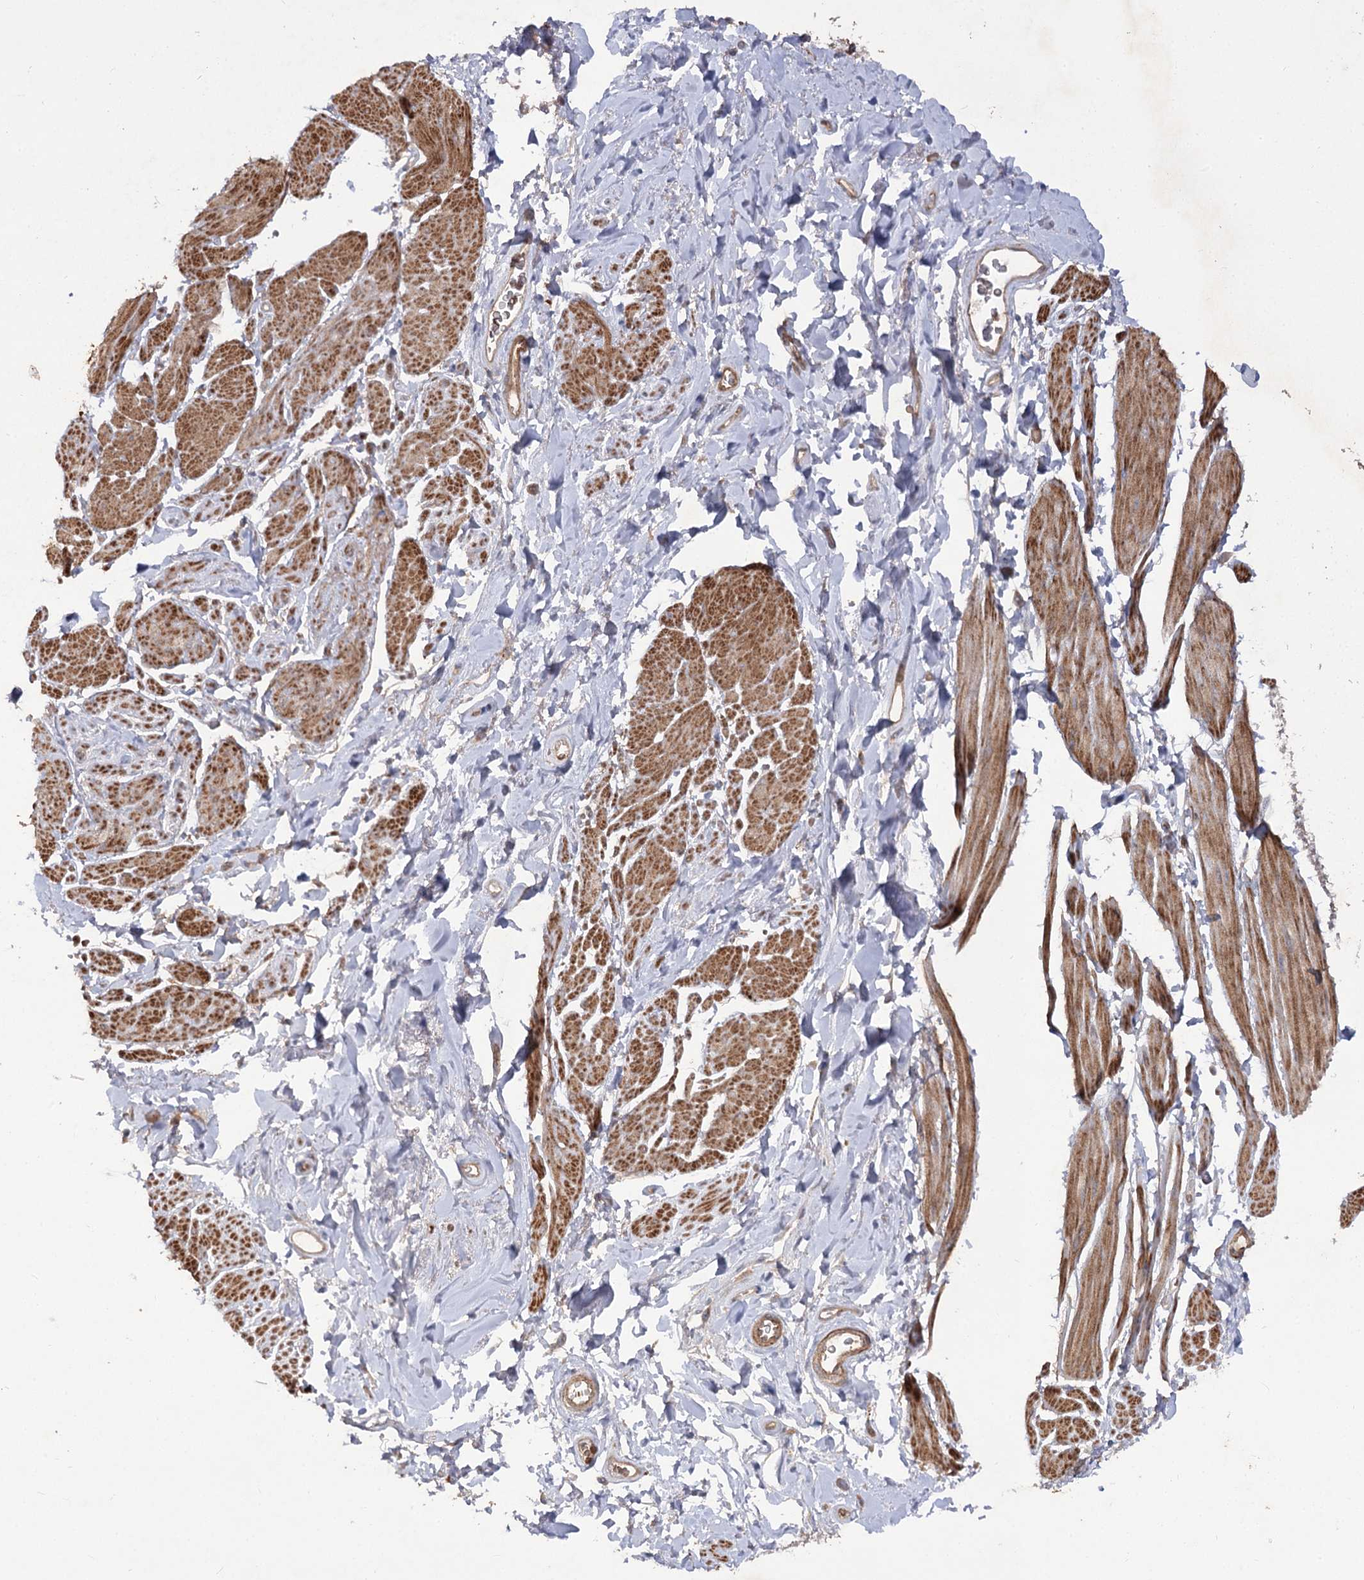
{"staining": {"intensity": "strong", "quantity": "25%-75%", "location": "cytoplasmic/membranous"}, "tissue": "smooth muscle", "cell_type": "Smooth muscle cells", "image_type": "normal", "snomed": [{"axis": "morphology", "description": "Normal tissue, NOS"}, {"axis": "topography", "description": "Smooth muscle"}, {"axis": "topography", "description": "Peripheral nerve tissue"}], "caption": "The immunohistochemical stain highlights strong cytoplasmic/membranous positivity in smooth muscle cells of unremarkable smooth muscle.", "gene": "KIAA0825", "patient": {"sex": "male", "age": 69}}